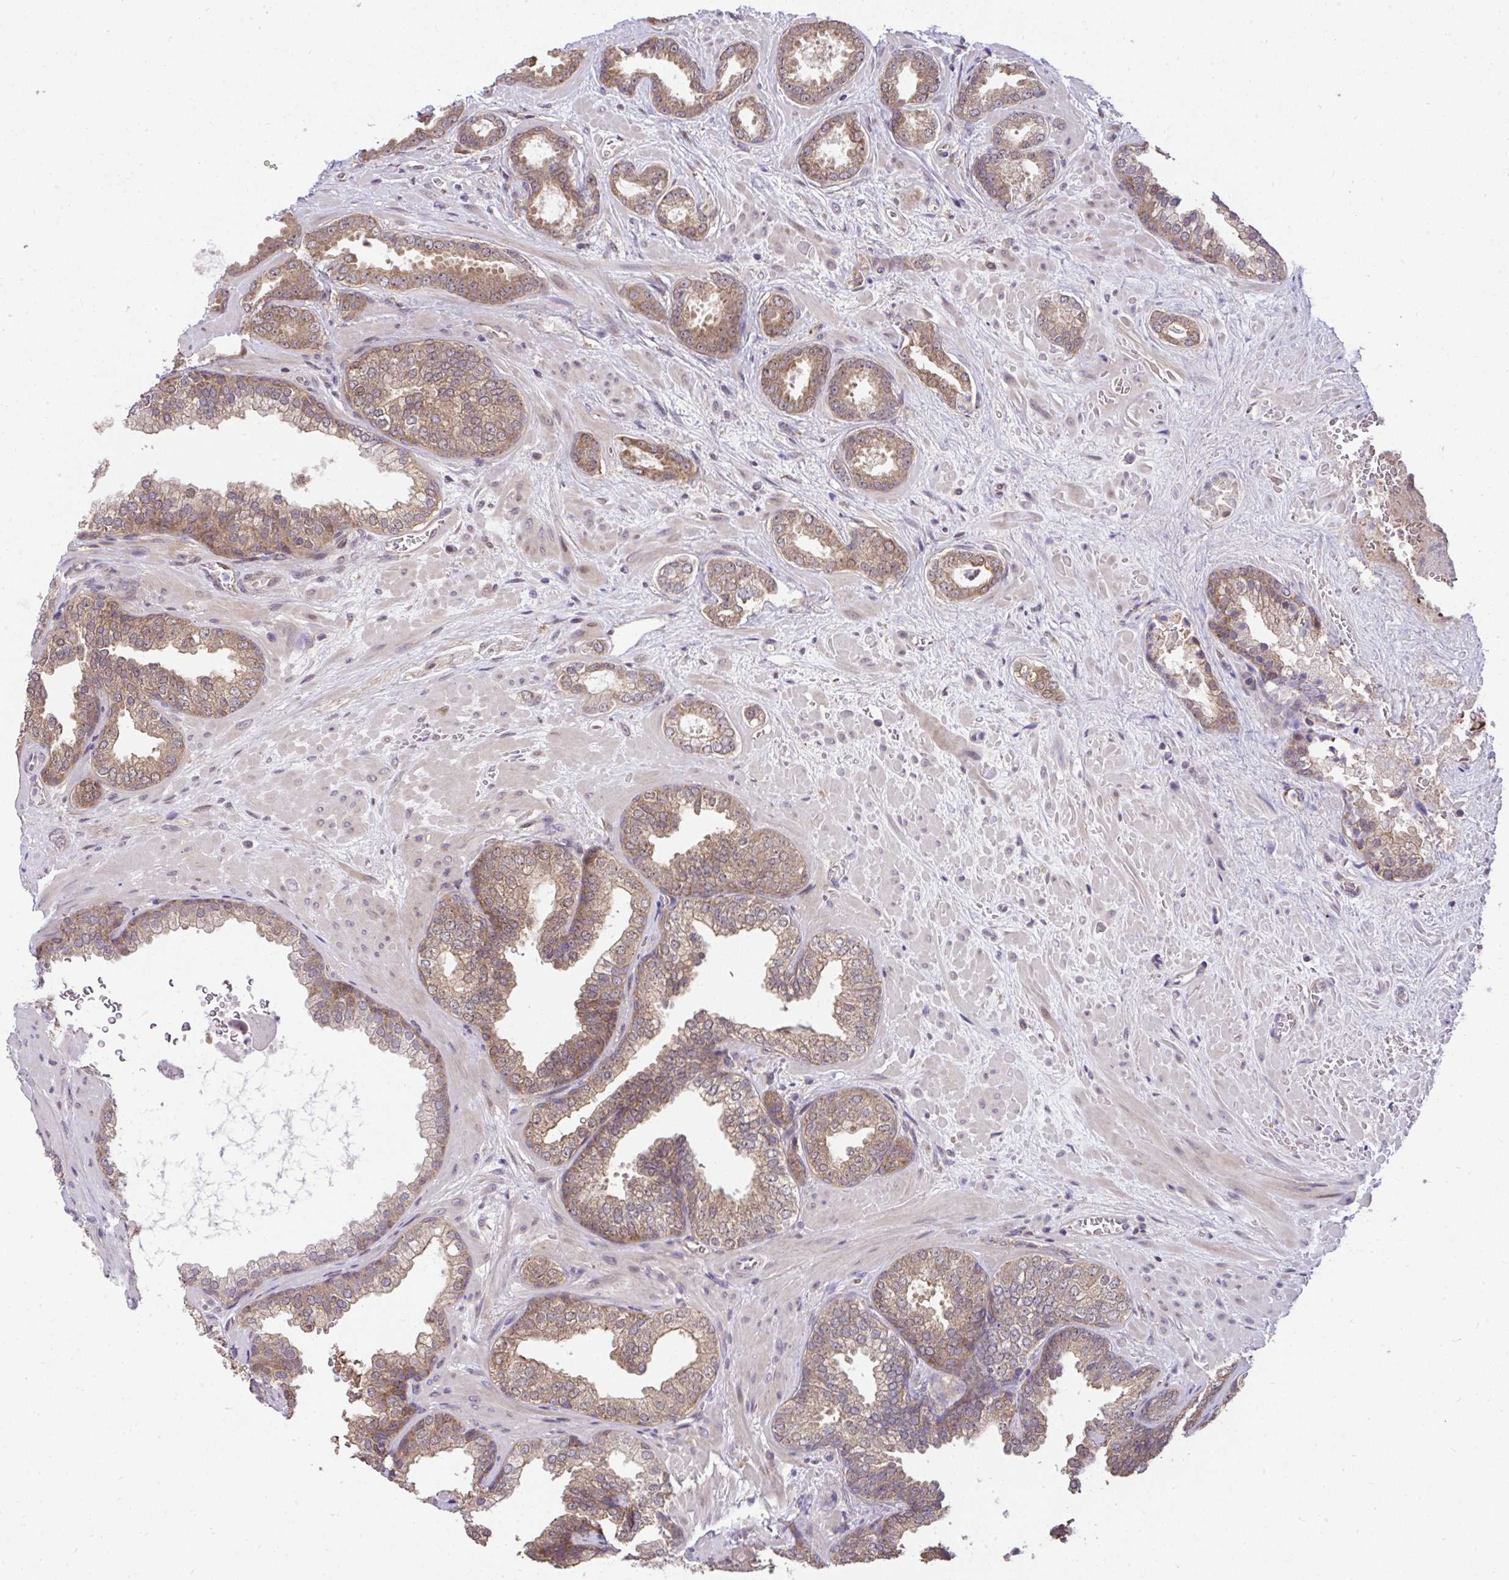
{"staining": {"intensity": "moderate", "quantity": ">75%", "location": "cytoplasmic/membranous"}, "tissue": "prostate cancer", "cell_type": "Tumor cells", "image_type": "cancer", "snomed": [{"axis": "morphology", "description": "Adenocarcinoma, High grade"}, {"axis": "topography", "description": "Prostate"}], "caption": "Tumor cells exhibit moderate cytoplasmic/membranous staining in approximately >75% of cells in prostate cancer (high-grade adenocarcinoma).", "gene": "RDH14", "patient": {"sex": "male", "age": 58}}